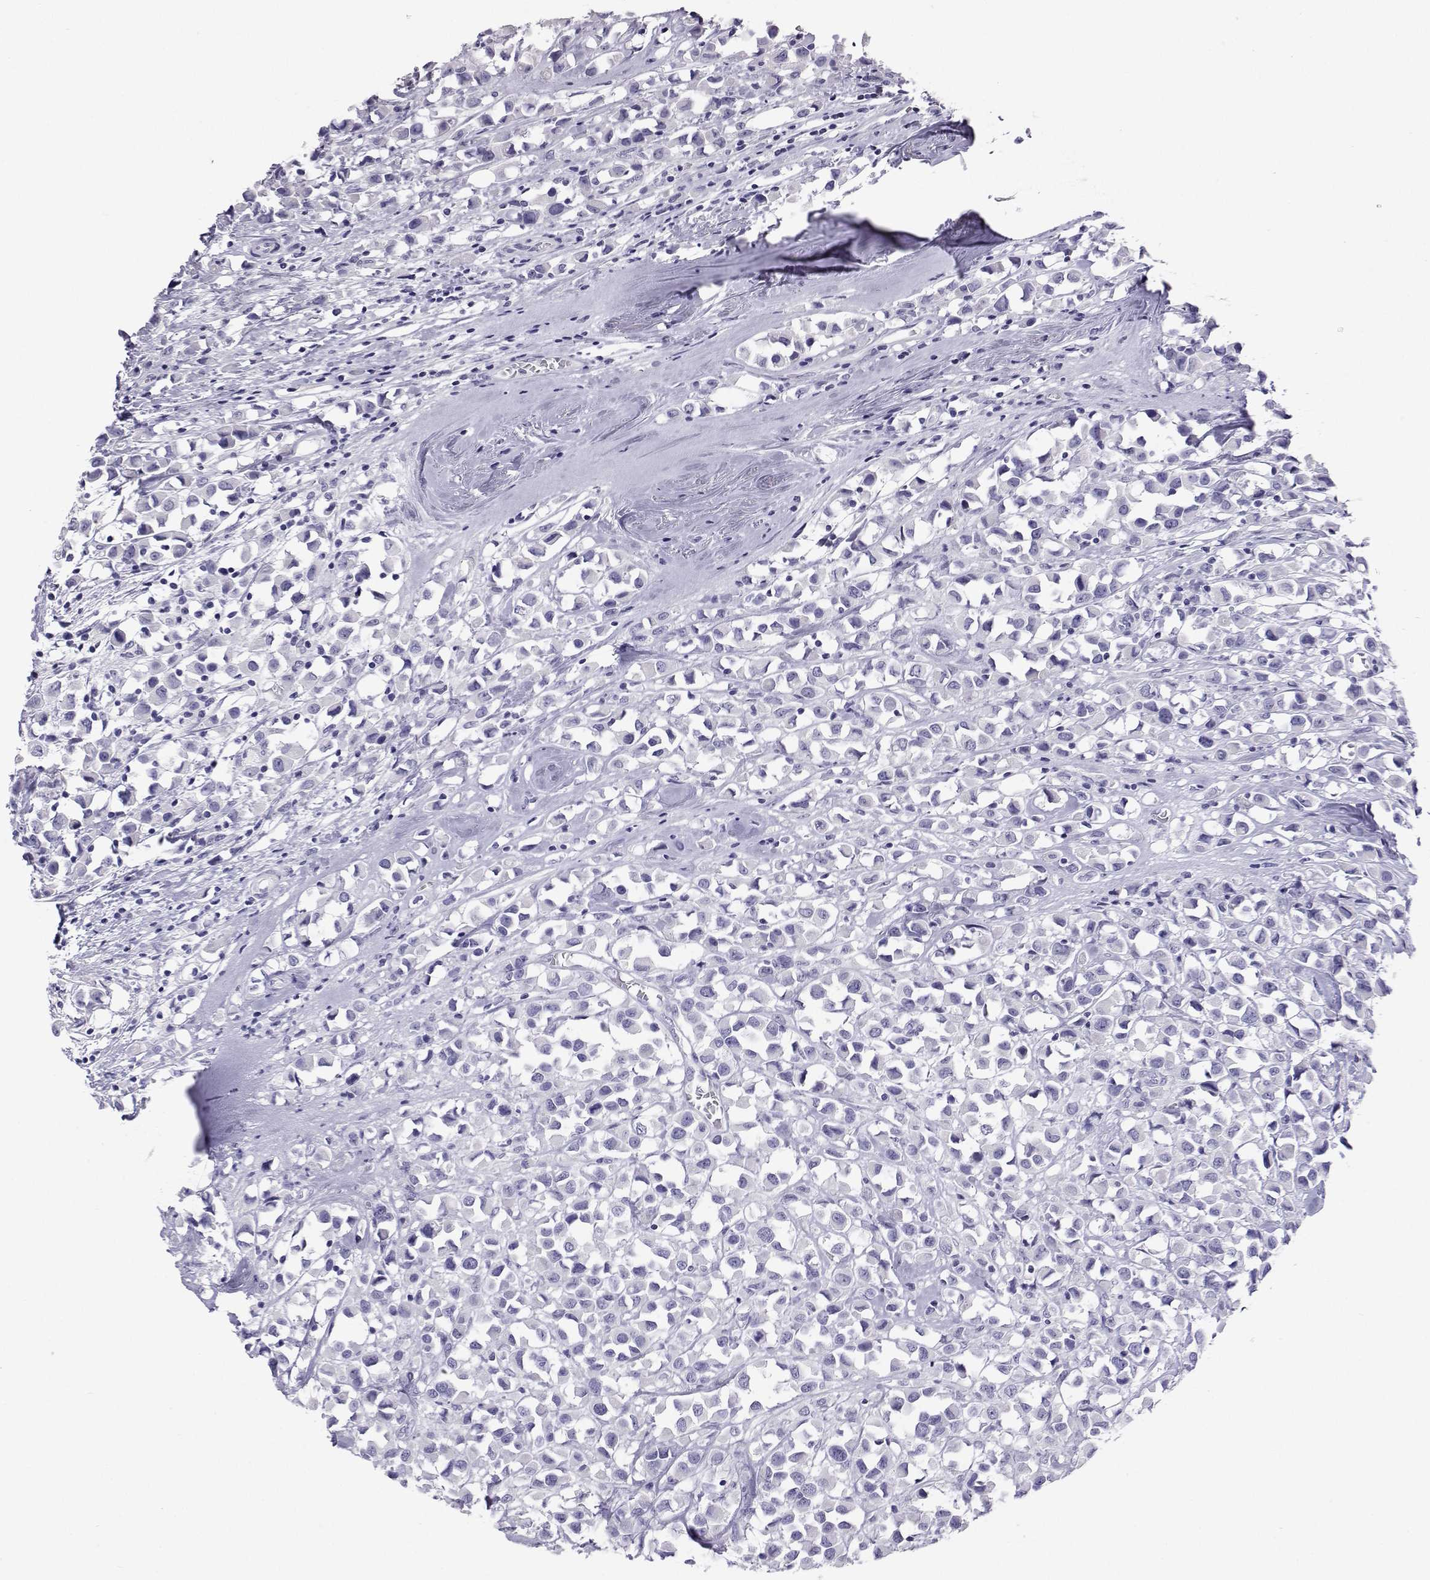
{"staining": {"intensity": "negative", "quantity": "none", "location": "none"}, "tissue": "breast cancer", "cell_type": "Tumor cells", "image_type": "cancer", "snomed": [{"axis": "morphology", "description": "Duct carcinoma"}, {"axis": "topography", "description": "Breast"}], "caption": "Image shows no protein staining in tumor cells of breast invasive ductal carcinoma tissue. (Immunohistochemistry (ihc), brightfield microscopy, high magnification).", "gene": "PLIN4", "patient": {"sex": "female", "age": 61}}